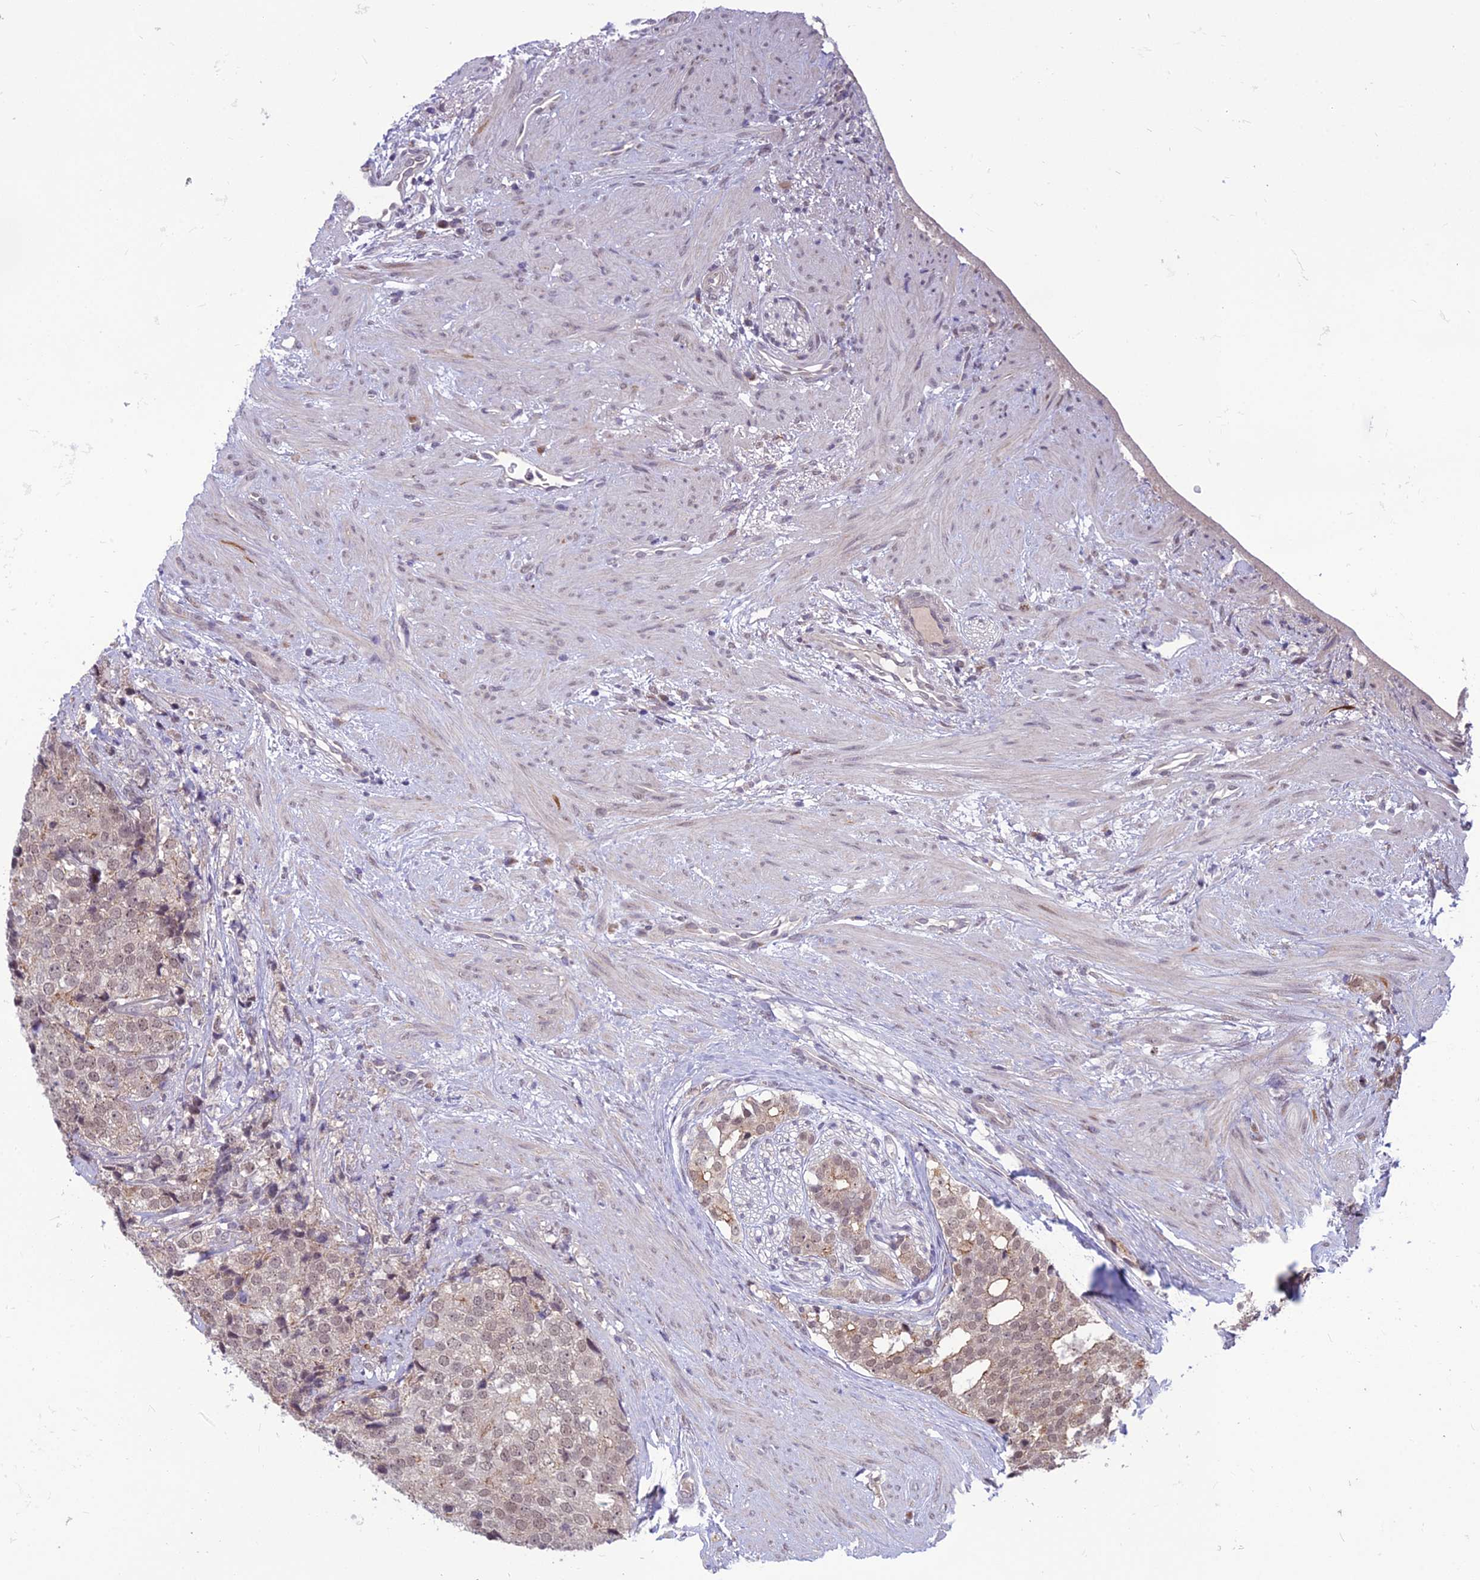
{"staining": {"intensity": "weak", "quantity": "<25%", "location": "nuclear"}, "tissue": "prostate cancer", "cell_type": "Tumor cells", "image_type": "cancer", "snomed": [{"axis": "morphology", "description": "Adenocarcinoma, High grade"}, {"axis": "topography", "description": "Prostate"}], "caption": "This is an immunohistochemistry image of human prostate cancer. There is no staining in tumor cells.", "gene": "FBRS", "patient": {"sex": "male", "age": 49}}